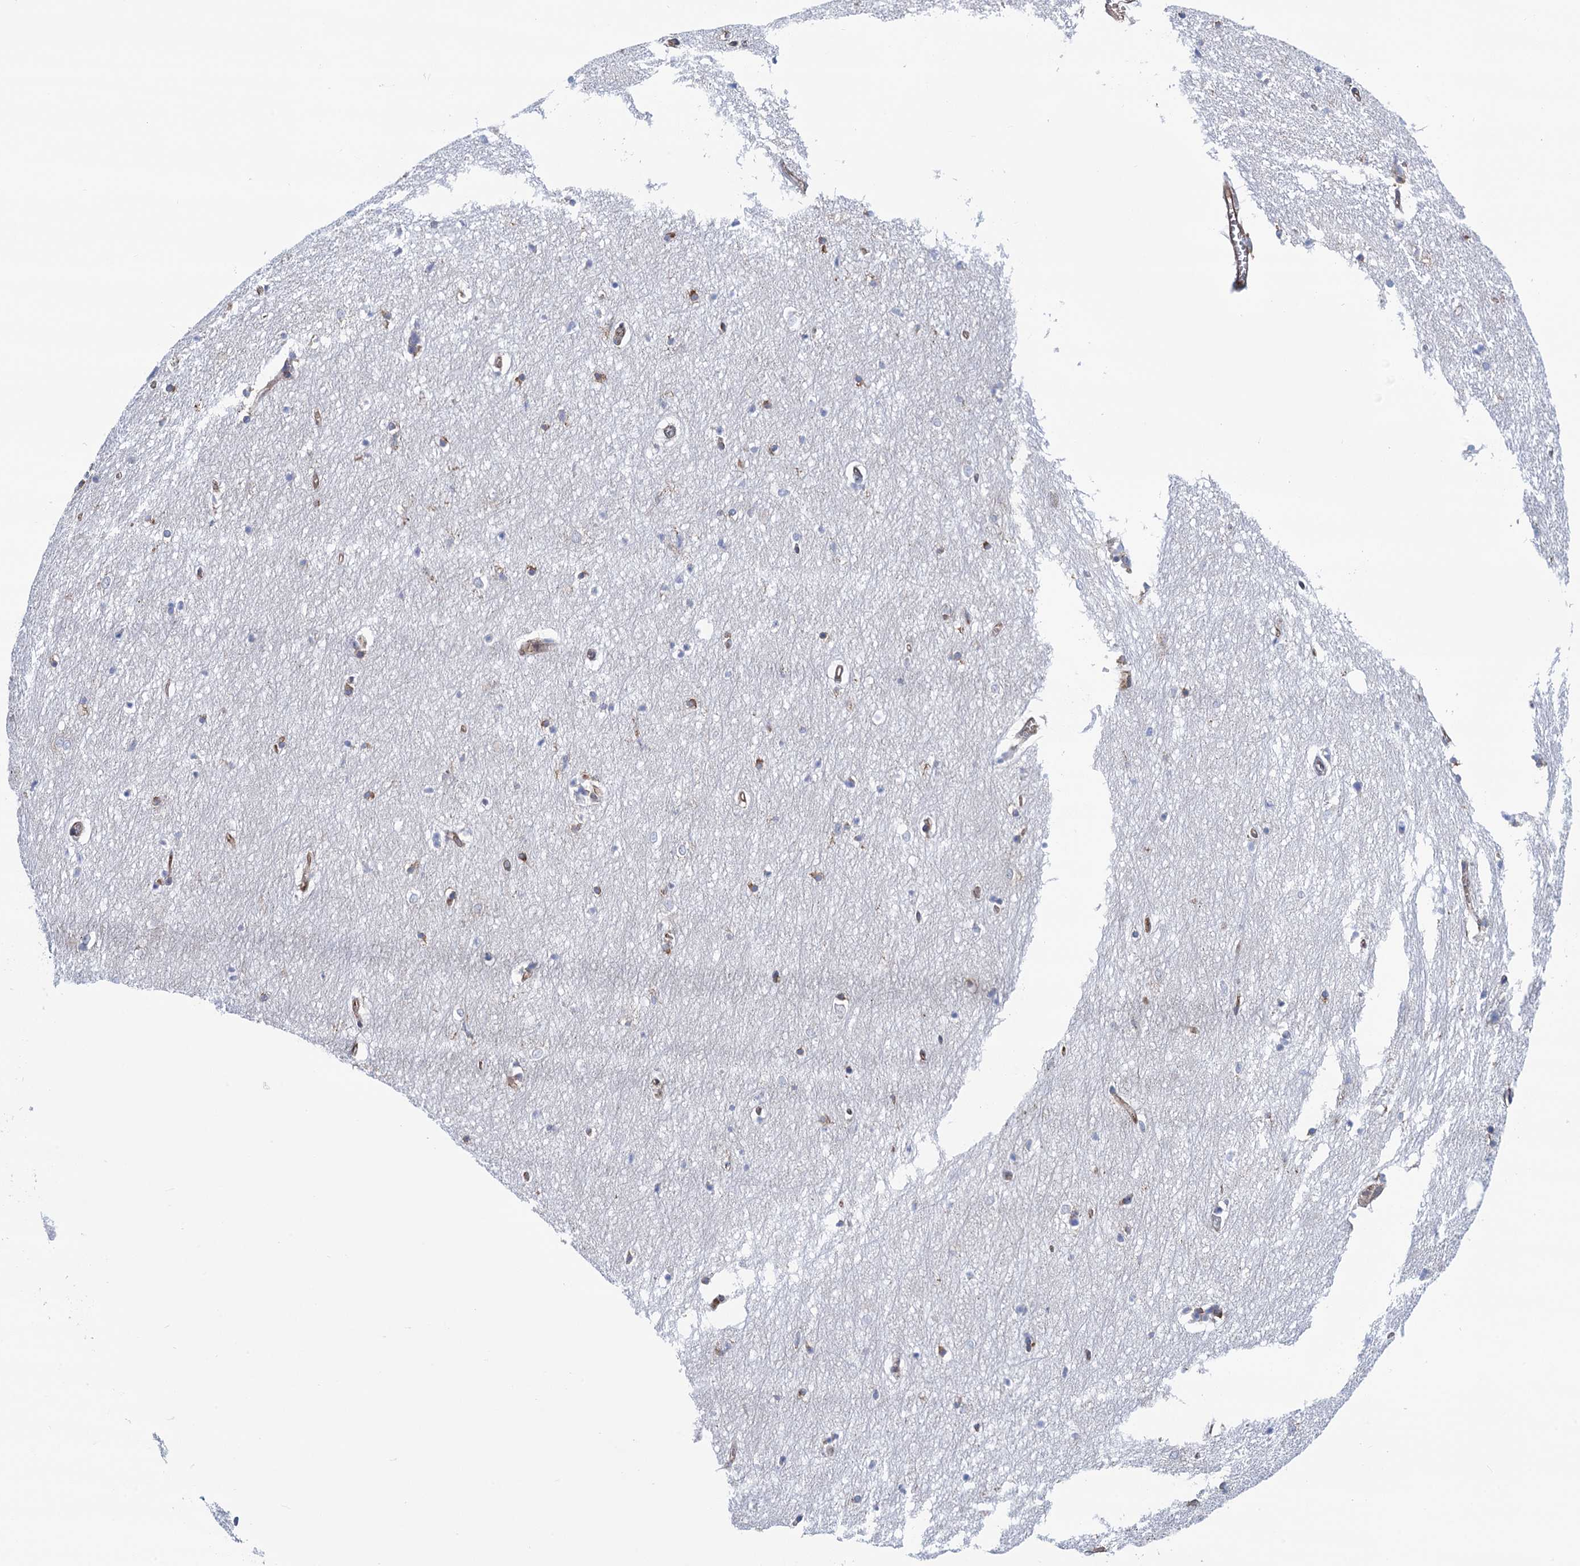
{"staining": {"intensity": "moderate", "quantity": "<25%", "location": "cytoplasmic/membranous"}, "tissue": "hippocampus", "cell_type": "Glial cells", "image_type": "normal", "snomed": [{"axis": "morphology", "description": "Normal tissue, NOS"}, {"axis": "topography", "description": "Hippocampus"}], "caption": "Brown immunohistochemical staining in unremarkable human hippocampus shows moderate cytoplasmic/membranous expression in approximately <25% of glial cells.", "gene": "SLC12A7", "patient": {"sex": "female", "age": 64}}